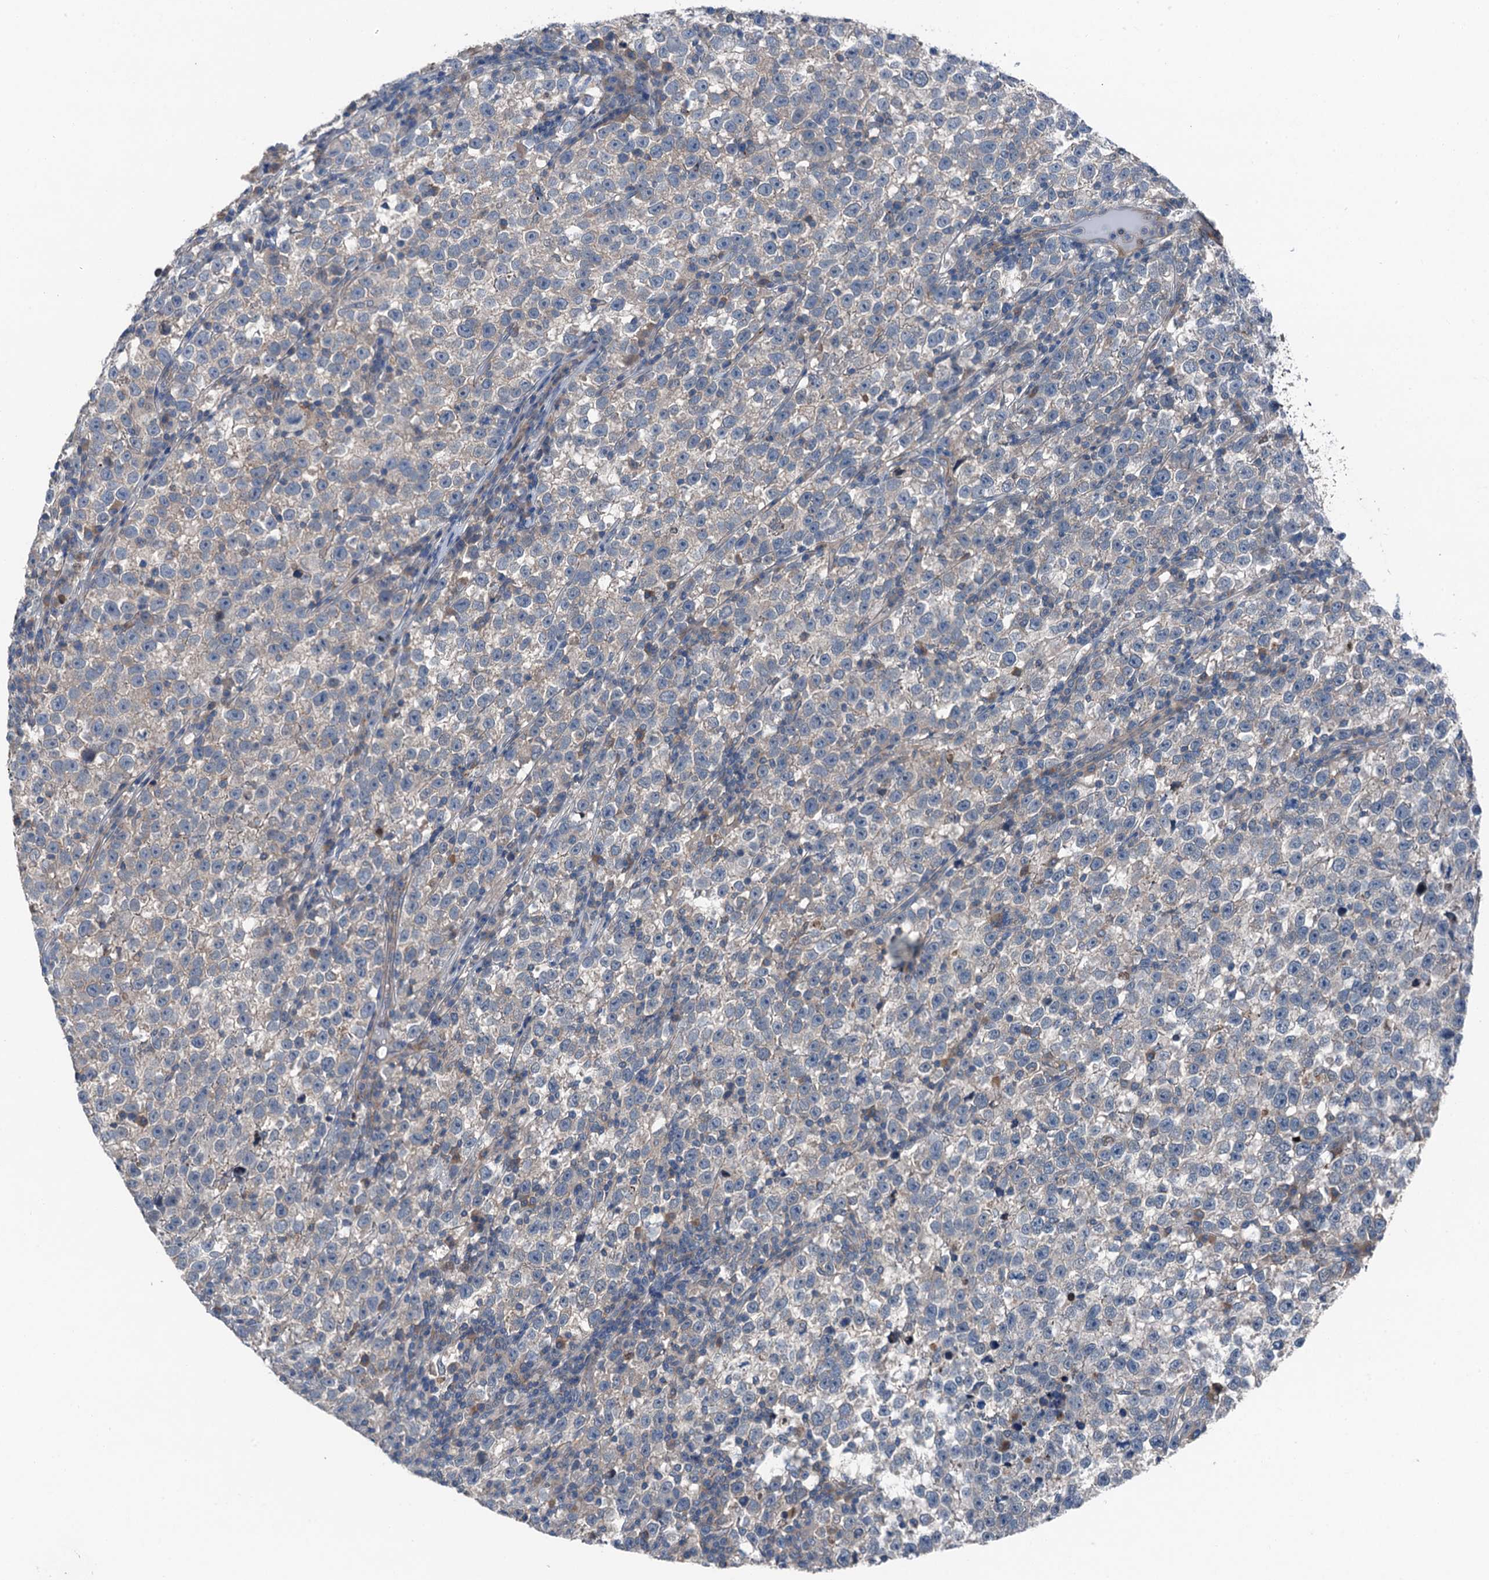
{"staining": {"intensity": "negative", "quantity": "none", "location": "none"}, "tissue": "testis cancer", "cell_type": "Tumor cells", "image_type": "cancer", "snomed": [{"axis": "morphology", "description": "Normal tissue, NOS"}, {"axis": "morphology", "description": "Seminoma, NOS"}, {"axis": "topography", "description": "Testis"}], "caption": "Immunohistochemistry (IHC) histopathology image of seminoma (testis) stained for a protein (brown), which displays no positivity in tumor cells.", "gene": "SLC2A10", "patient": {"sex": "male", "age": 43}}